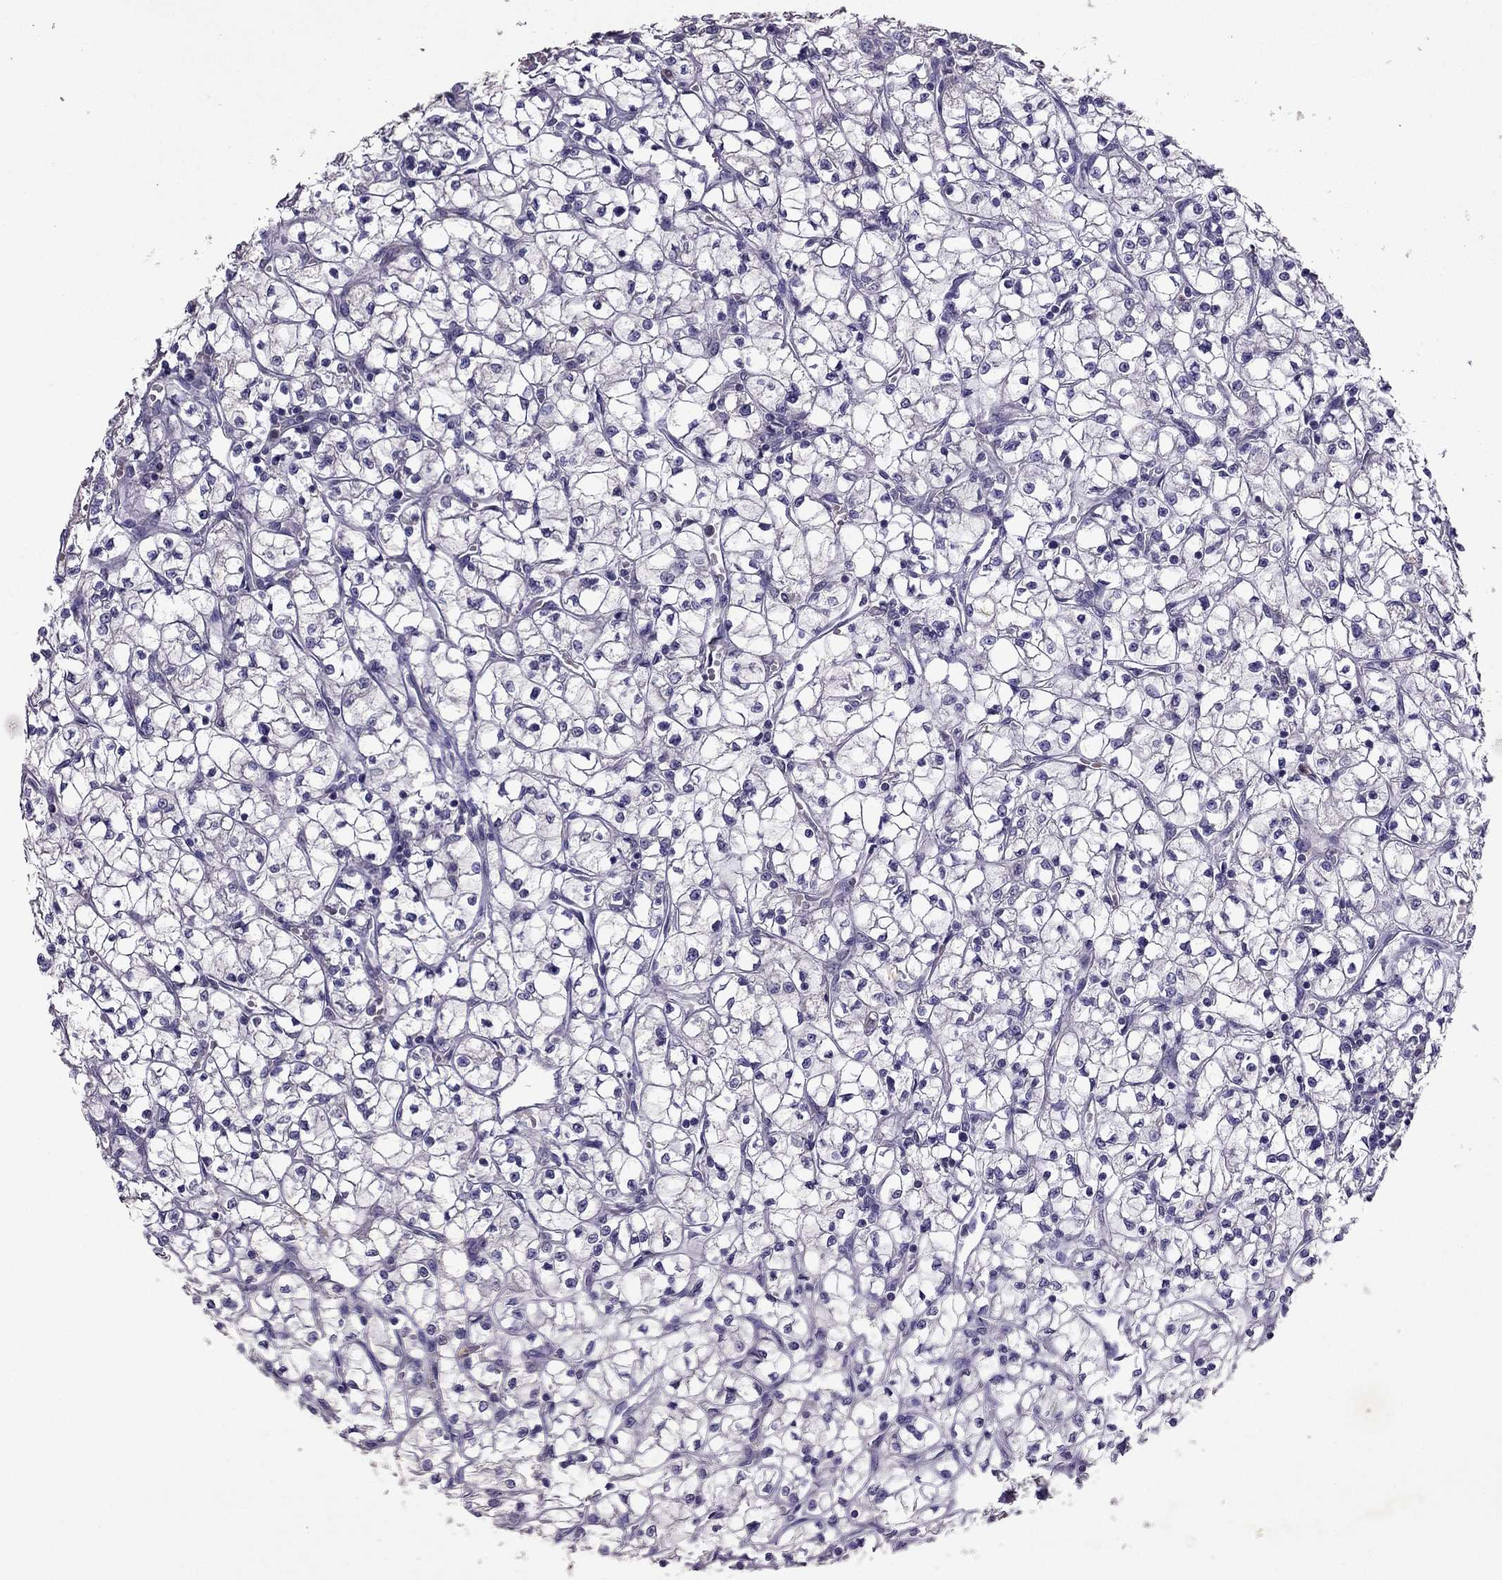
{"staining": {"intensity": "negative", "quantity": "none", "location": "none"}, "tissue": "renal cancer", "cell_type": "Tumor cells", "image_type": "cancer", "snomed": [{"axis": "morphology", "description": "Adenocarcinoma, NOS"}, {"axis": "topography", "description": "Kidney"}], "caption": "IHC of human renal cancer (adenocarcinoma) displays no expression in tumor cells.", "gene": "RFLNB", "patient": {"sex": "female", "age": 64}}